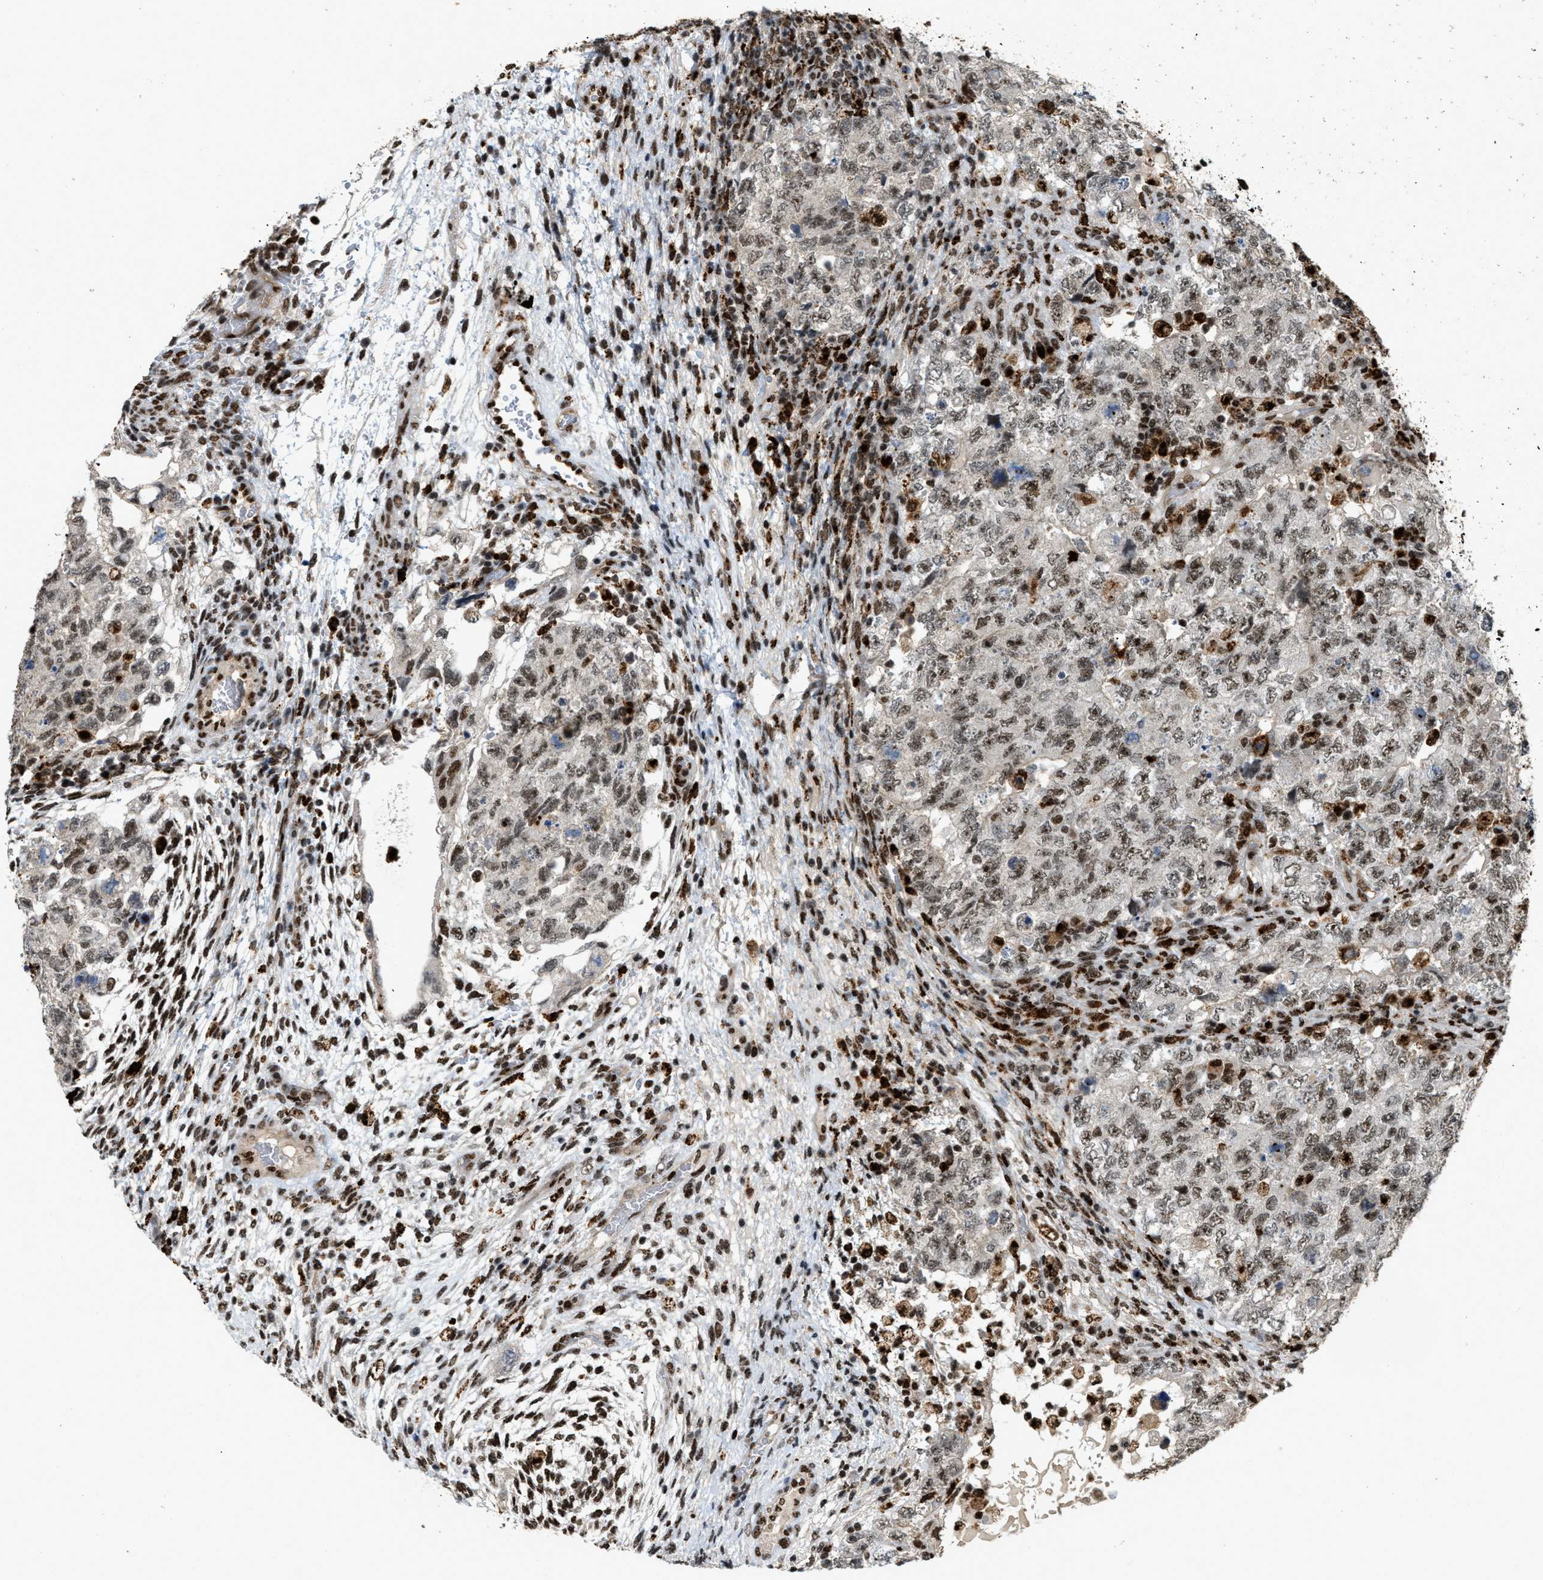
{"staining": {"intensity": "weak", "quantity": ">75%", "location": "nuclear"}, "tissue": "testis cancer", "cell_type": "Tumor cells", "image_type": "cancer", "snomed": [{"axis": "morphology", "description": "Carcinoma, Embryonal, NOS"}, {"axis": "topography", "description": "Testis"}], "caption": "The image displays immunohistochemical staining of embryonal carcinoma (testis). There is weak nuclear staining is present in about >75% of tumor cells. The protein is stained brown, and the nuclei are stained in blue (DAB (3,3'-diaminobenzidine) IHC with brightfield microscopy, high magnification).", "gene": "NUMA1", "patient": {"sex": "male", "age": 36}}